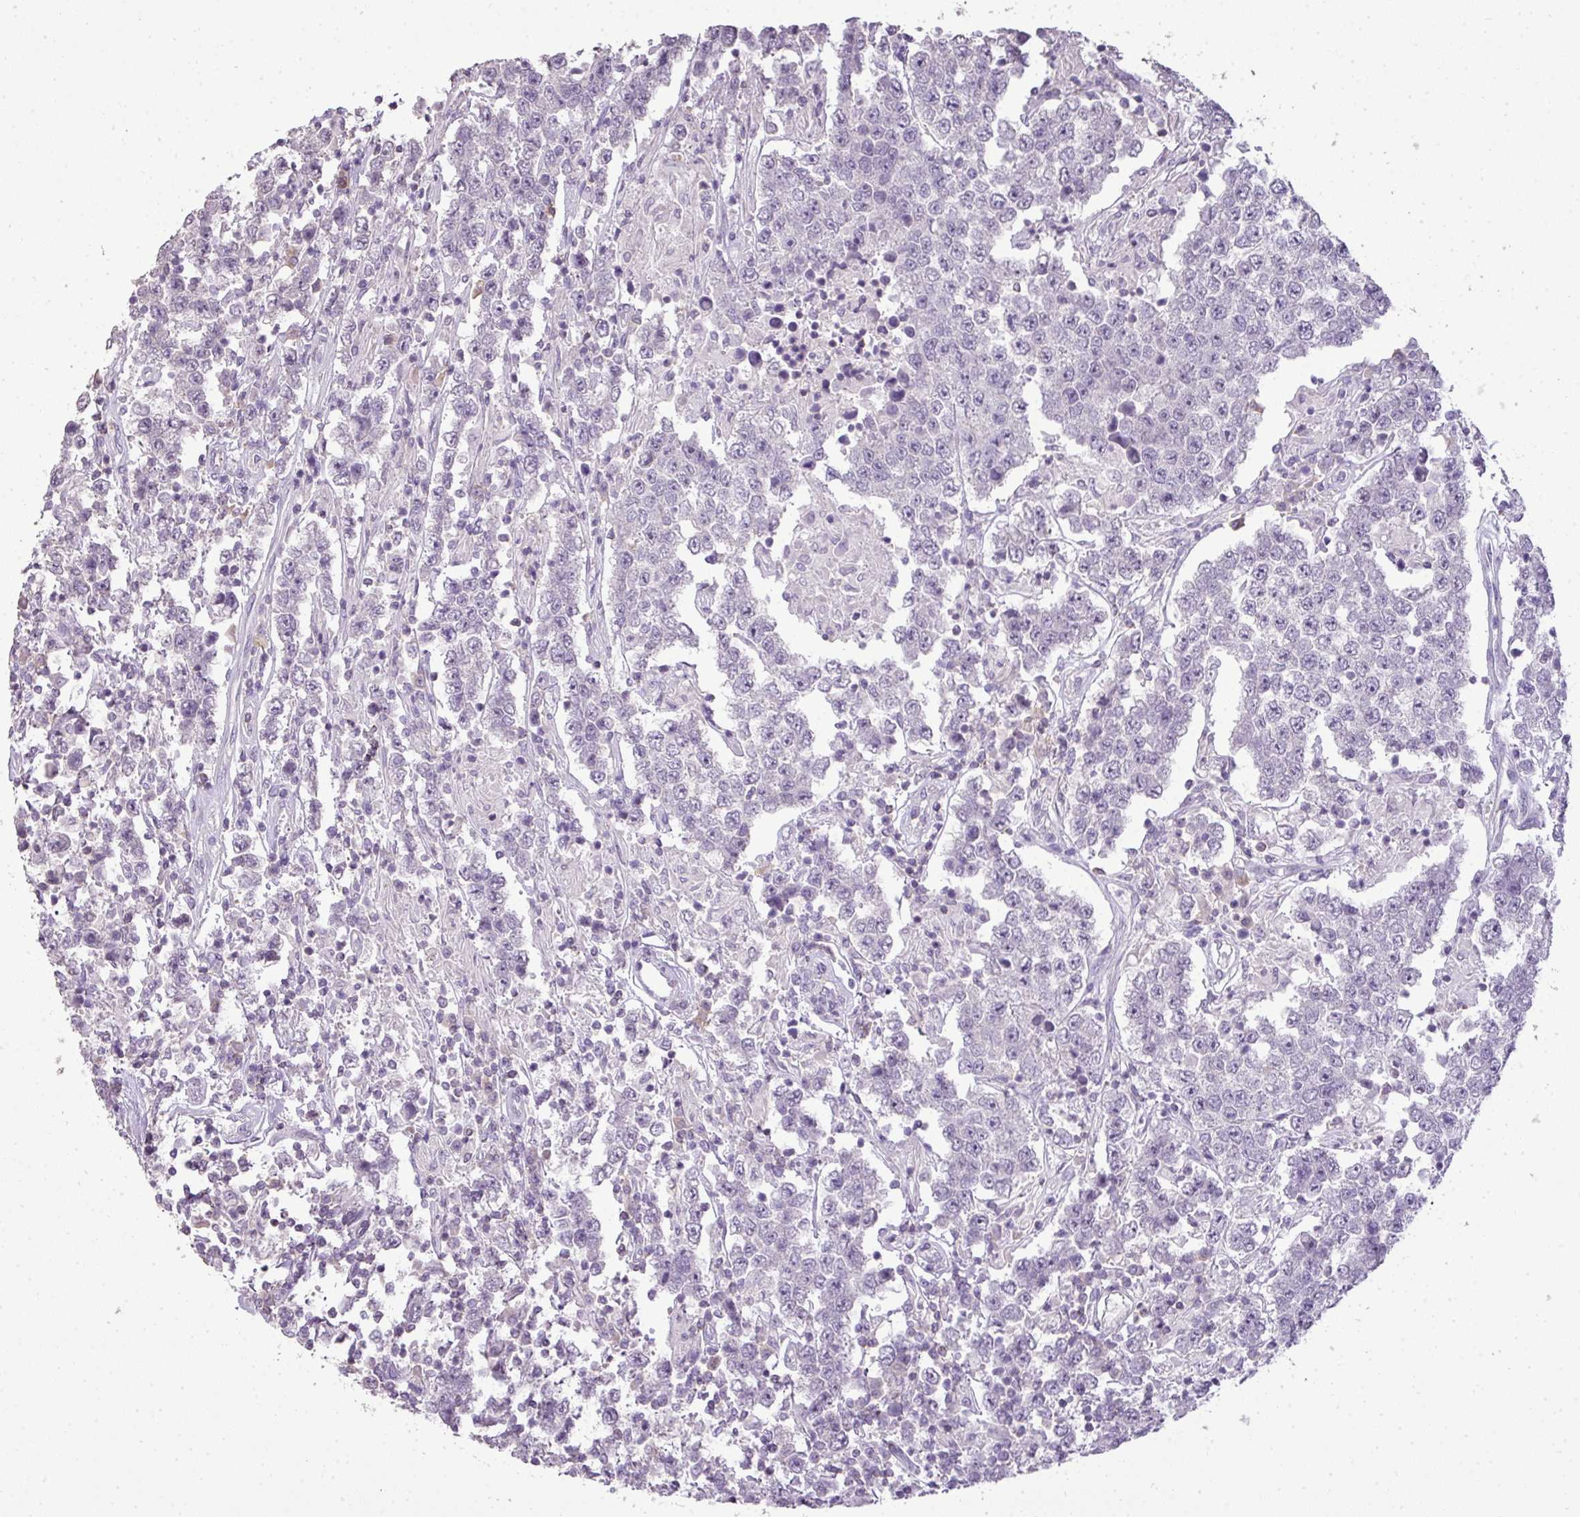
{"staining": {"intensity": "negative", "quantity": "none", "location": "none"}, "tissue": "testis cancer", "cell_type": "Tumor cells", "image_type": "cancer", "snomed": [{"axis": "morphology", "description": "Normal tissue, NOS"}, {"axis": "morphology", "description": "Urothelial carcinoma, High grade"}, {"axis": "morphology", "description": "Seminoma, NOS"}, {"axis": "morphology", "description": "Carcinoma, Embryonal, NOS"}, {"axis": "topography", "description": "Urinary bladder"}, {"axis": "topography", "description": "Testis"}], "caption": "Tumor cells are negative for brown protein staining in seminoma (testis).", "gene": "LY9", "patient": {"sex": "male", "age": 41}}